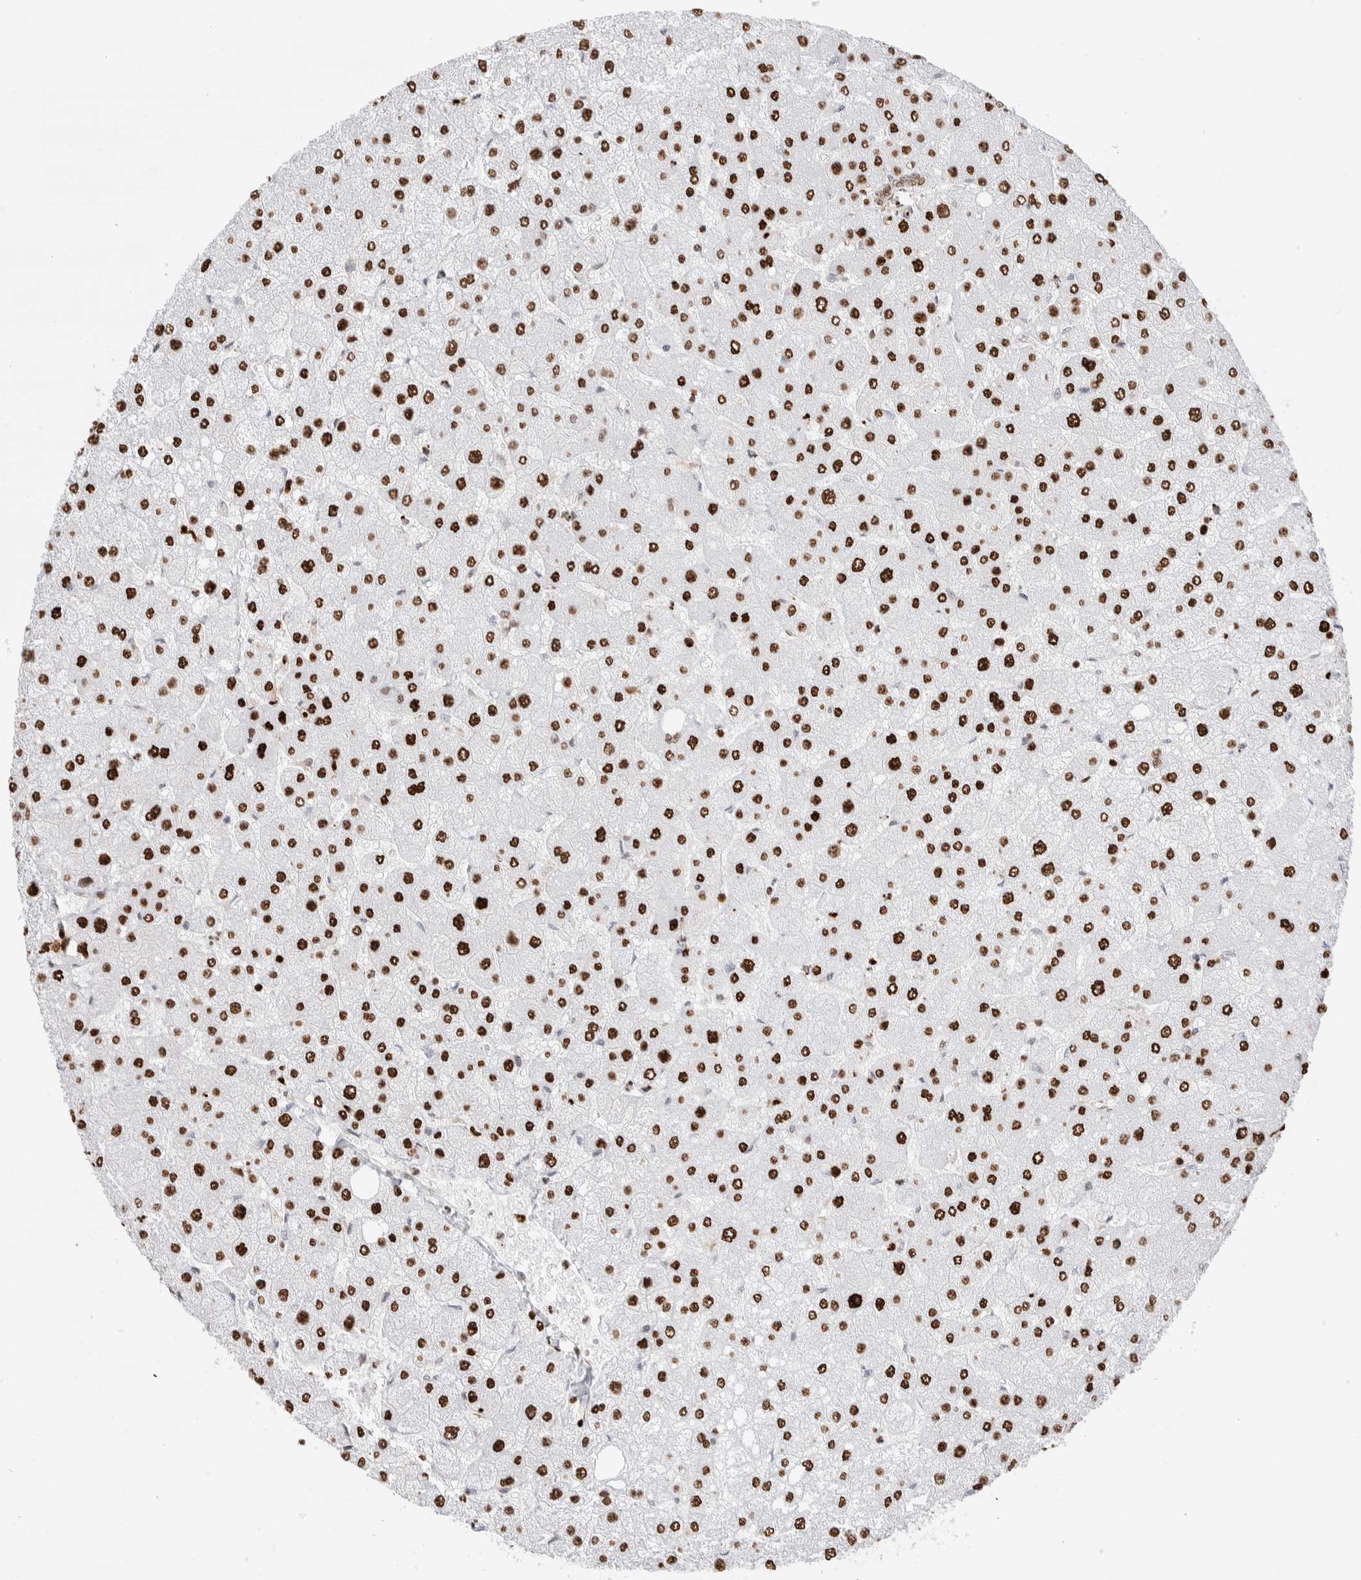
{"staining": {"intensity": "strong", "quantity": ">75%", "location": "nuclear"}, "tissue": "liver", "cell_type": "Cholangiocytes", "image_type": "normal", "snomed": [{"axis": "morphology", "description": "Normal tissue, NOS"}, {"axis": "topography", "description": "Liver"}], "caption": "Immunohistochemistry (IHC) of normal human liver displays high levels of strong nuclear expression in approximately >75% of cholangiocytes.", "gene": "C17orf49", "patient": {"sex": "male", "age": 55}}